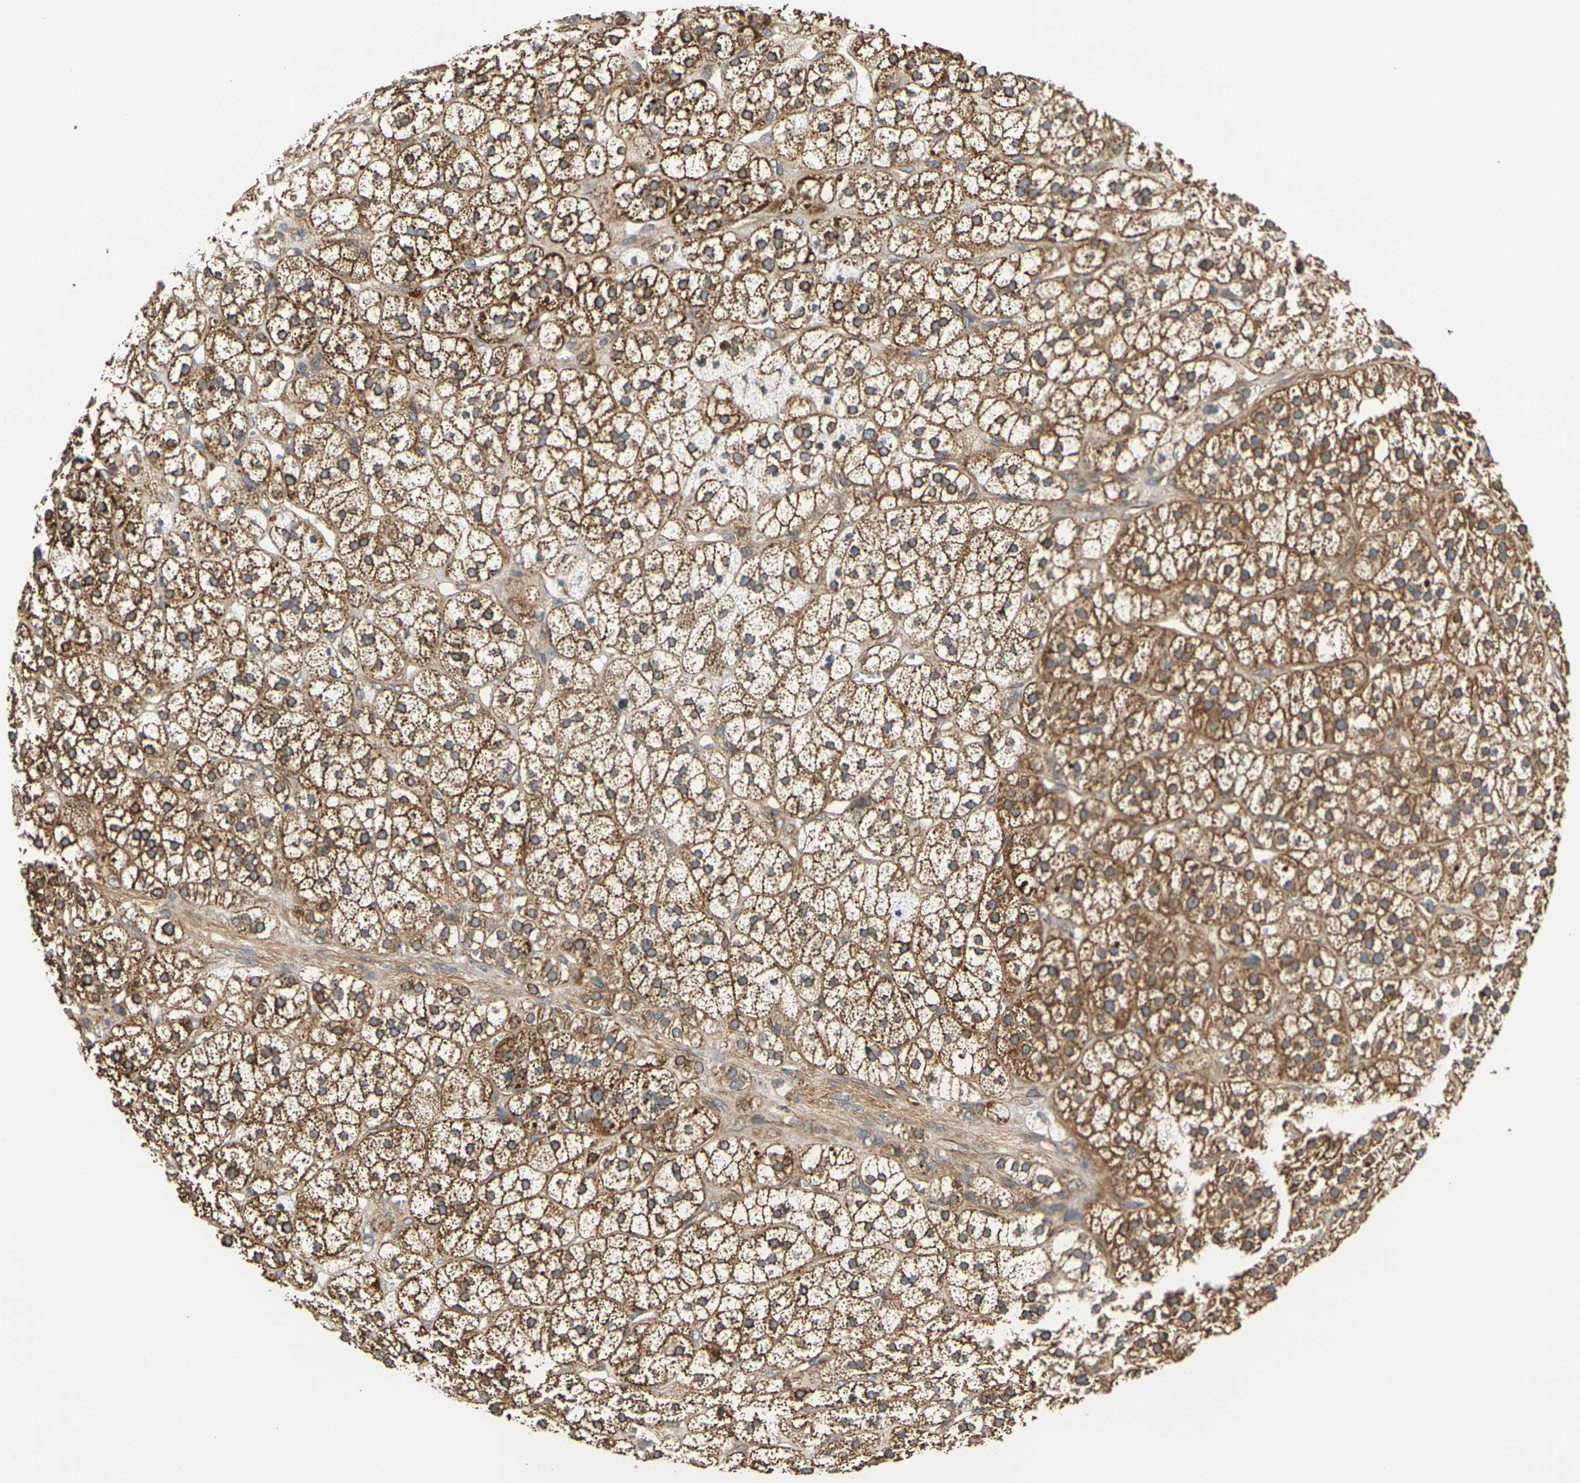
{"staining": {"intensity": "strong", "quantity": ">75%", "location": "cytoplasmic/membranous"}, "tissue": "adrenal gland", "cell_type": "Glandular cells", "image_type": "normal", "snomed": [{"axis": "morphology", "description": "Normal tissue, NOS"}, {"axis": "topography", "description": "Adrenal gland"}], "caption": "Protein analysis of unremarkable adrenal gland shows strong cytoplasmic/membranous expression in about >75% of glandular cells.", "gene": "PCDHB4", "patient": {"sex": "male", "age": 56}}